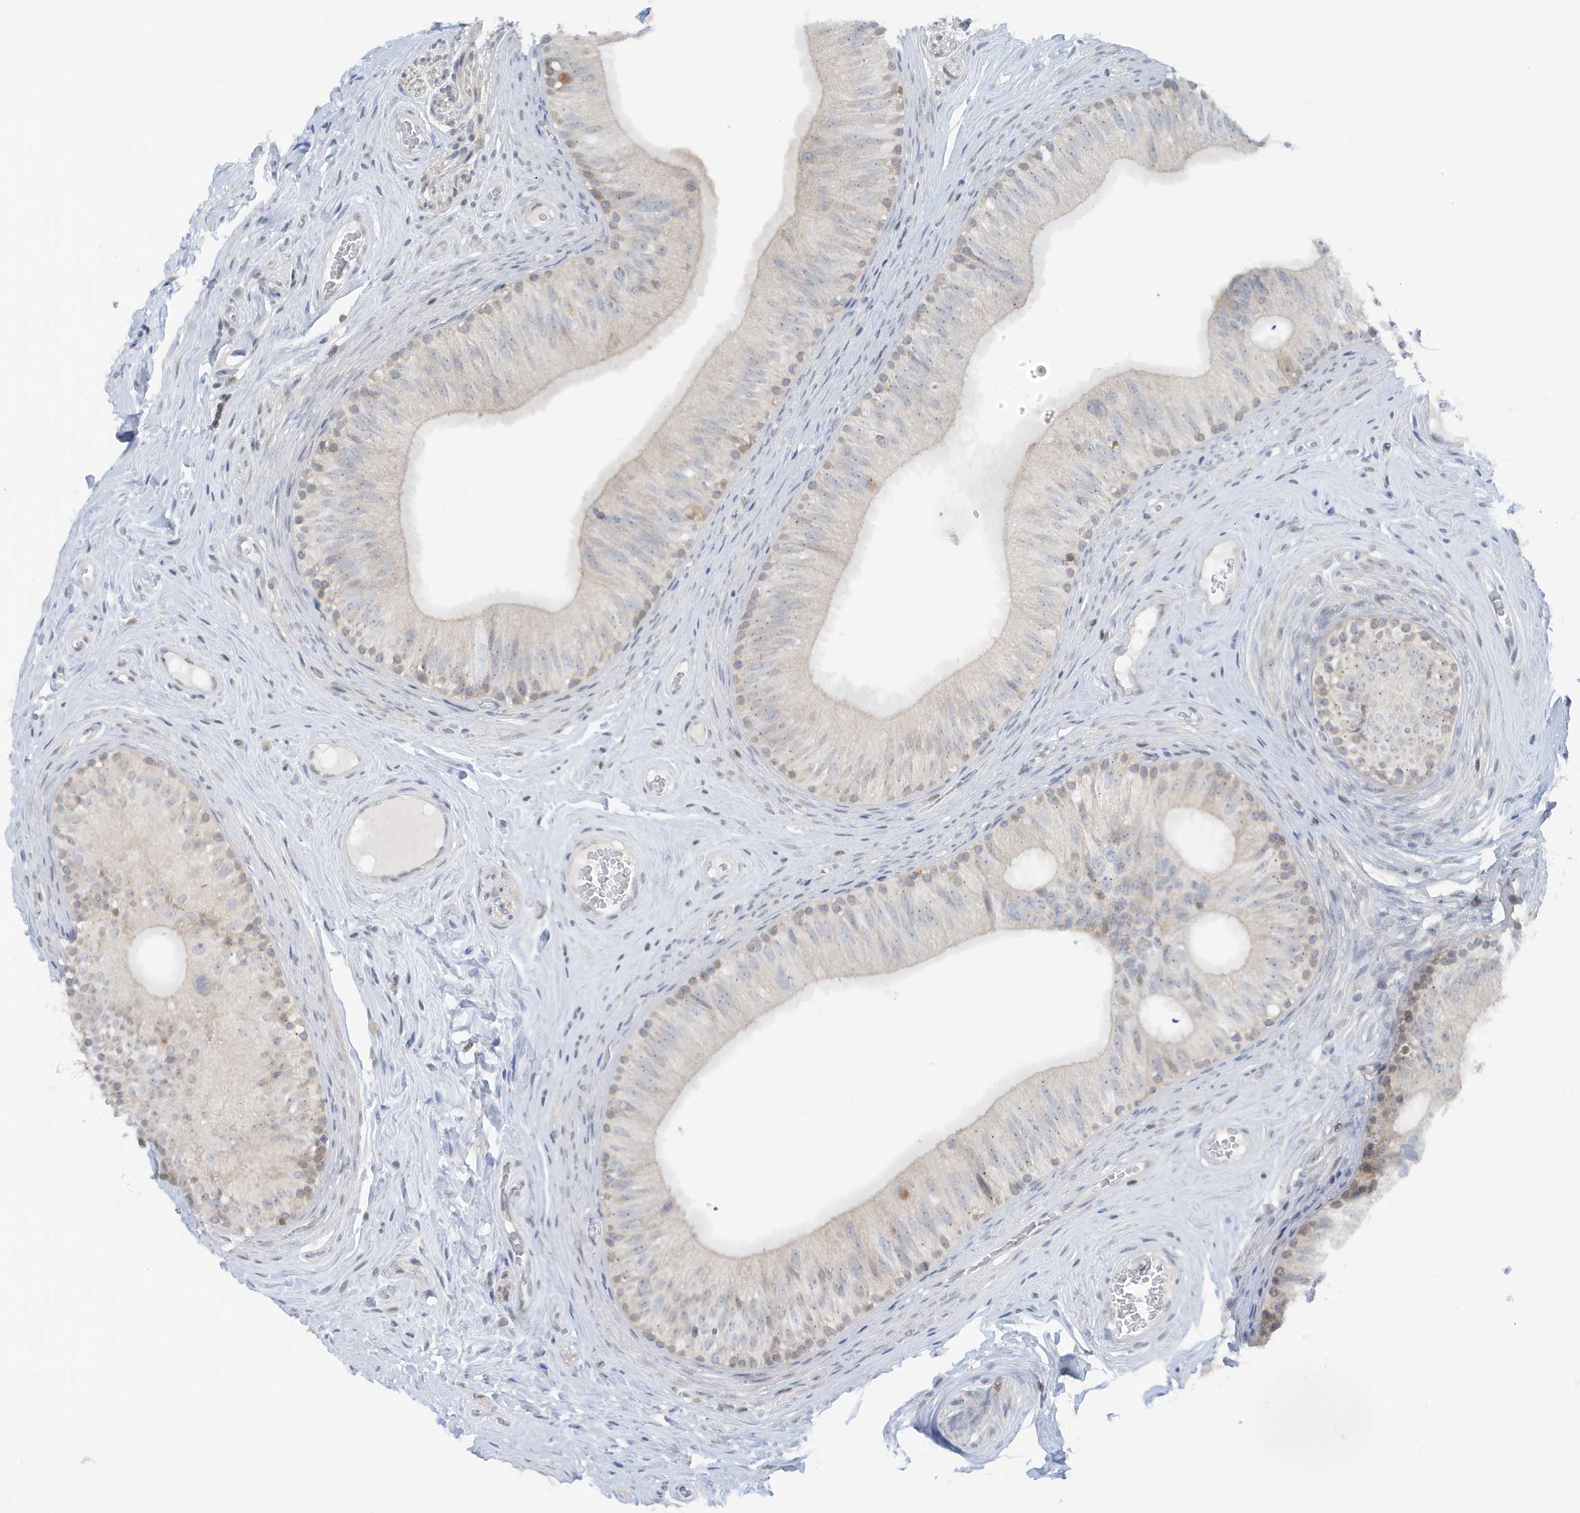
{"staining": {"intensity": "weak", "quantity": "<25%", "location": "nuclear"}, "tissue": "epididymis", "cell_type": "Glandular cells", "image_type": "normal", "snomed": [{"axis": "morphology", "description": "Normal tissue, NOS"}, {"axis": "topography", "description": "Epididymis"}], "caption": "Immunohistochemical staining of normal human epididymis demonstrates no significant positivity in glandular cells.", "gene": "OGA", "patient": {"sex": "male", "age": 46}}